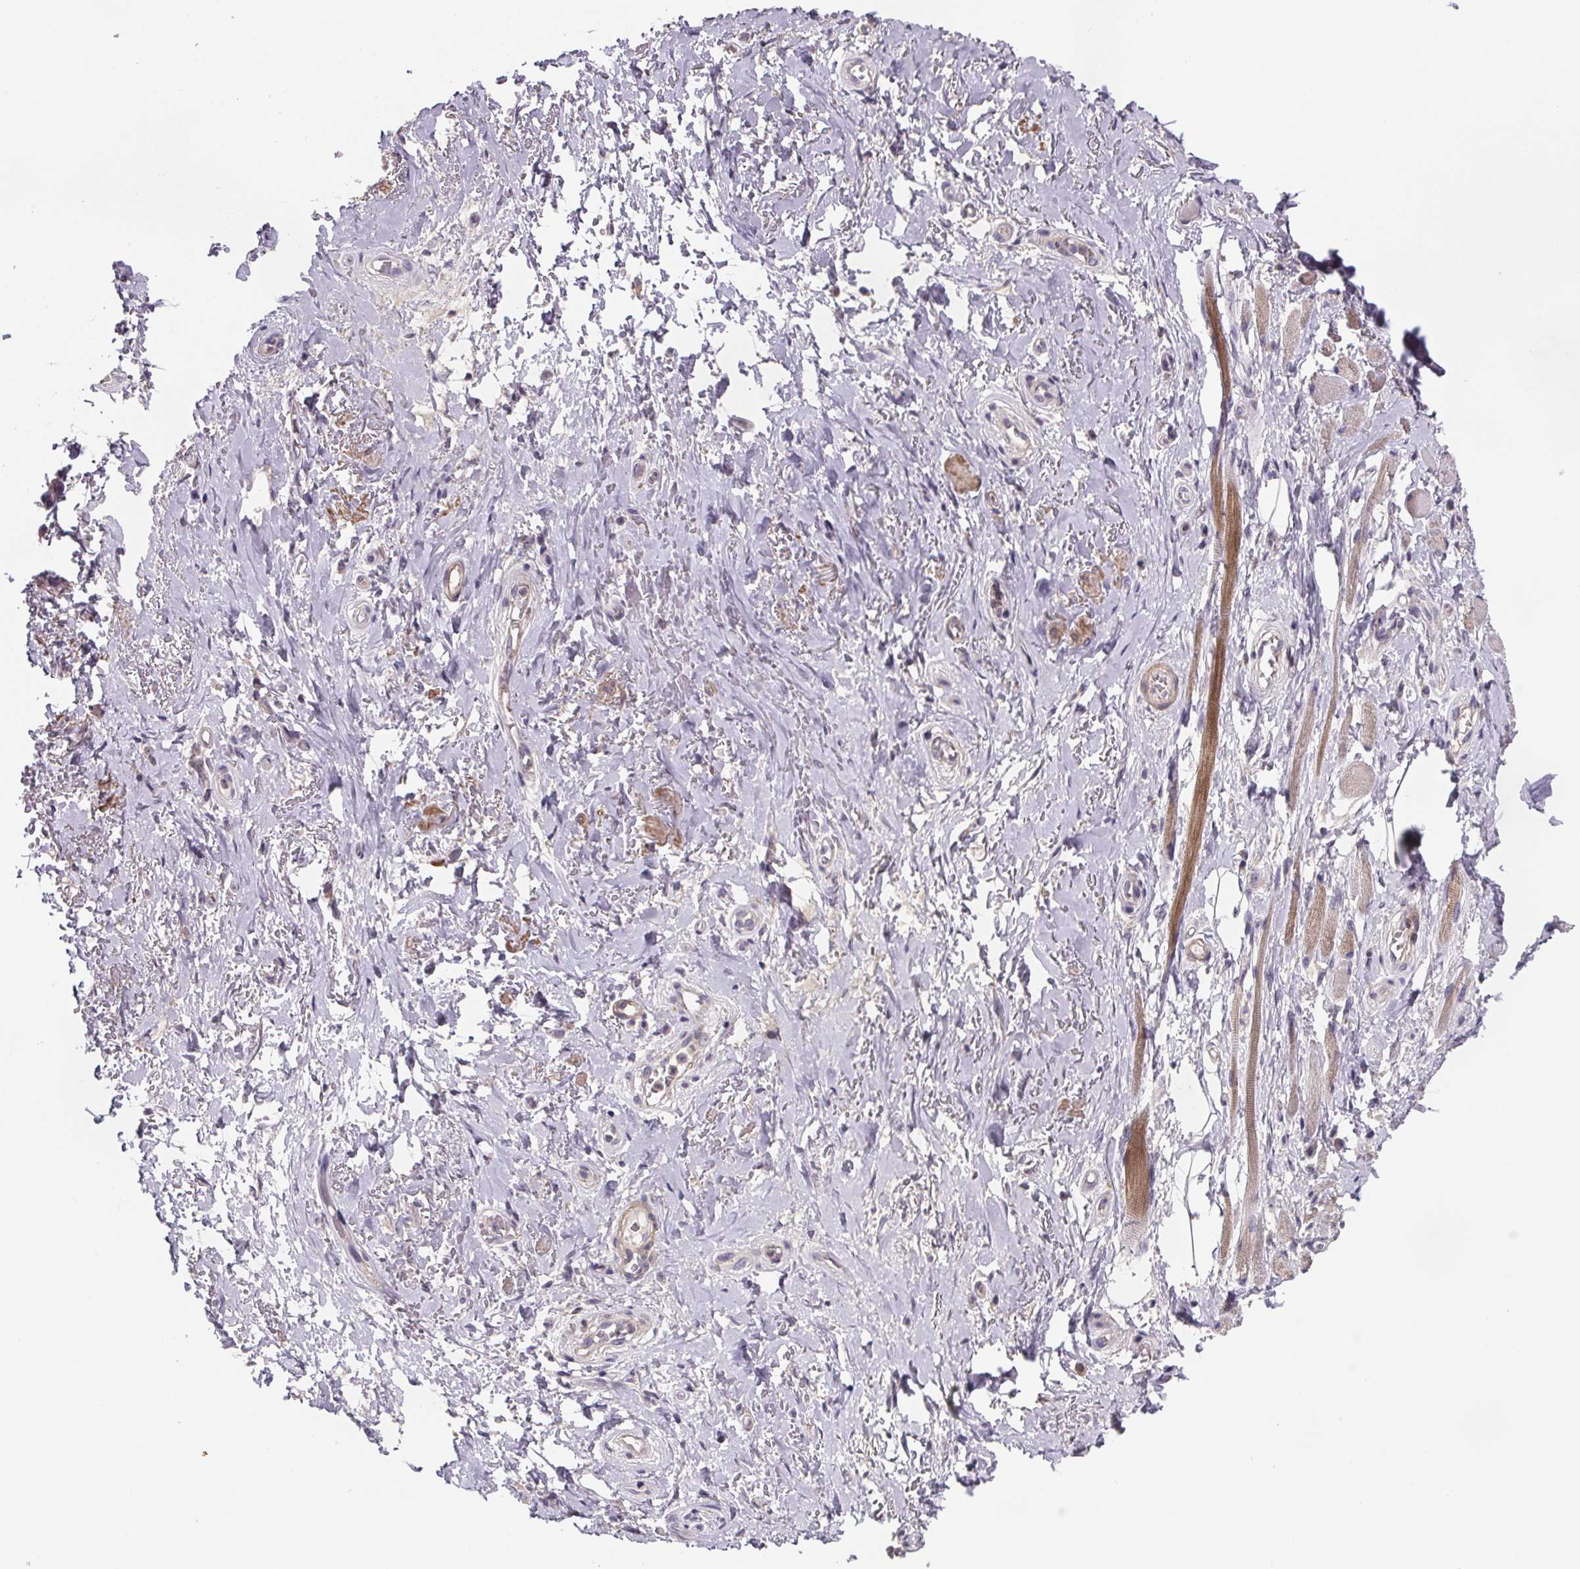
{"staining": {"intensity": "negative", "quantity": "none", "location": "none"}, "tissue": "adipose tissue", "cell_type": "Adipocytes", "image_type": "normal", "snomed": [{"axis": "morphology", "description": "Normal tissue, NOS"}, {"axis": "topography", "description": "Anal"}, {"axis": "topography", "description": "Peripheral nerve tissue"}], "caption": "Image shows no protein staining in adipocytes of unremarkable adipose tissue.", "gene": "CLN3", "patient": {"sex": "male", "age": 53}}